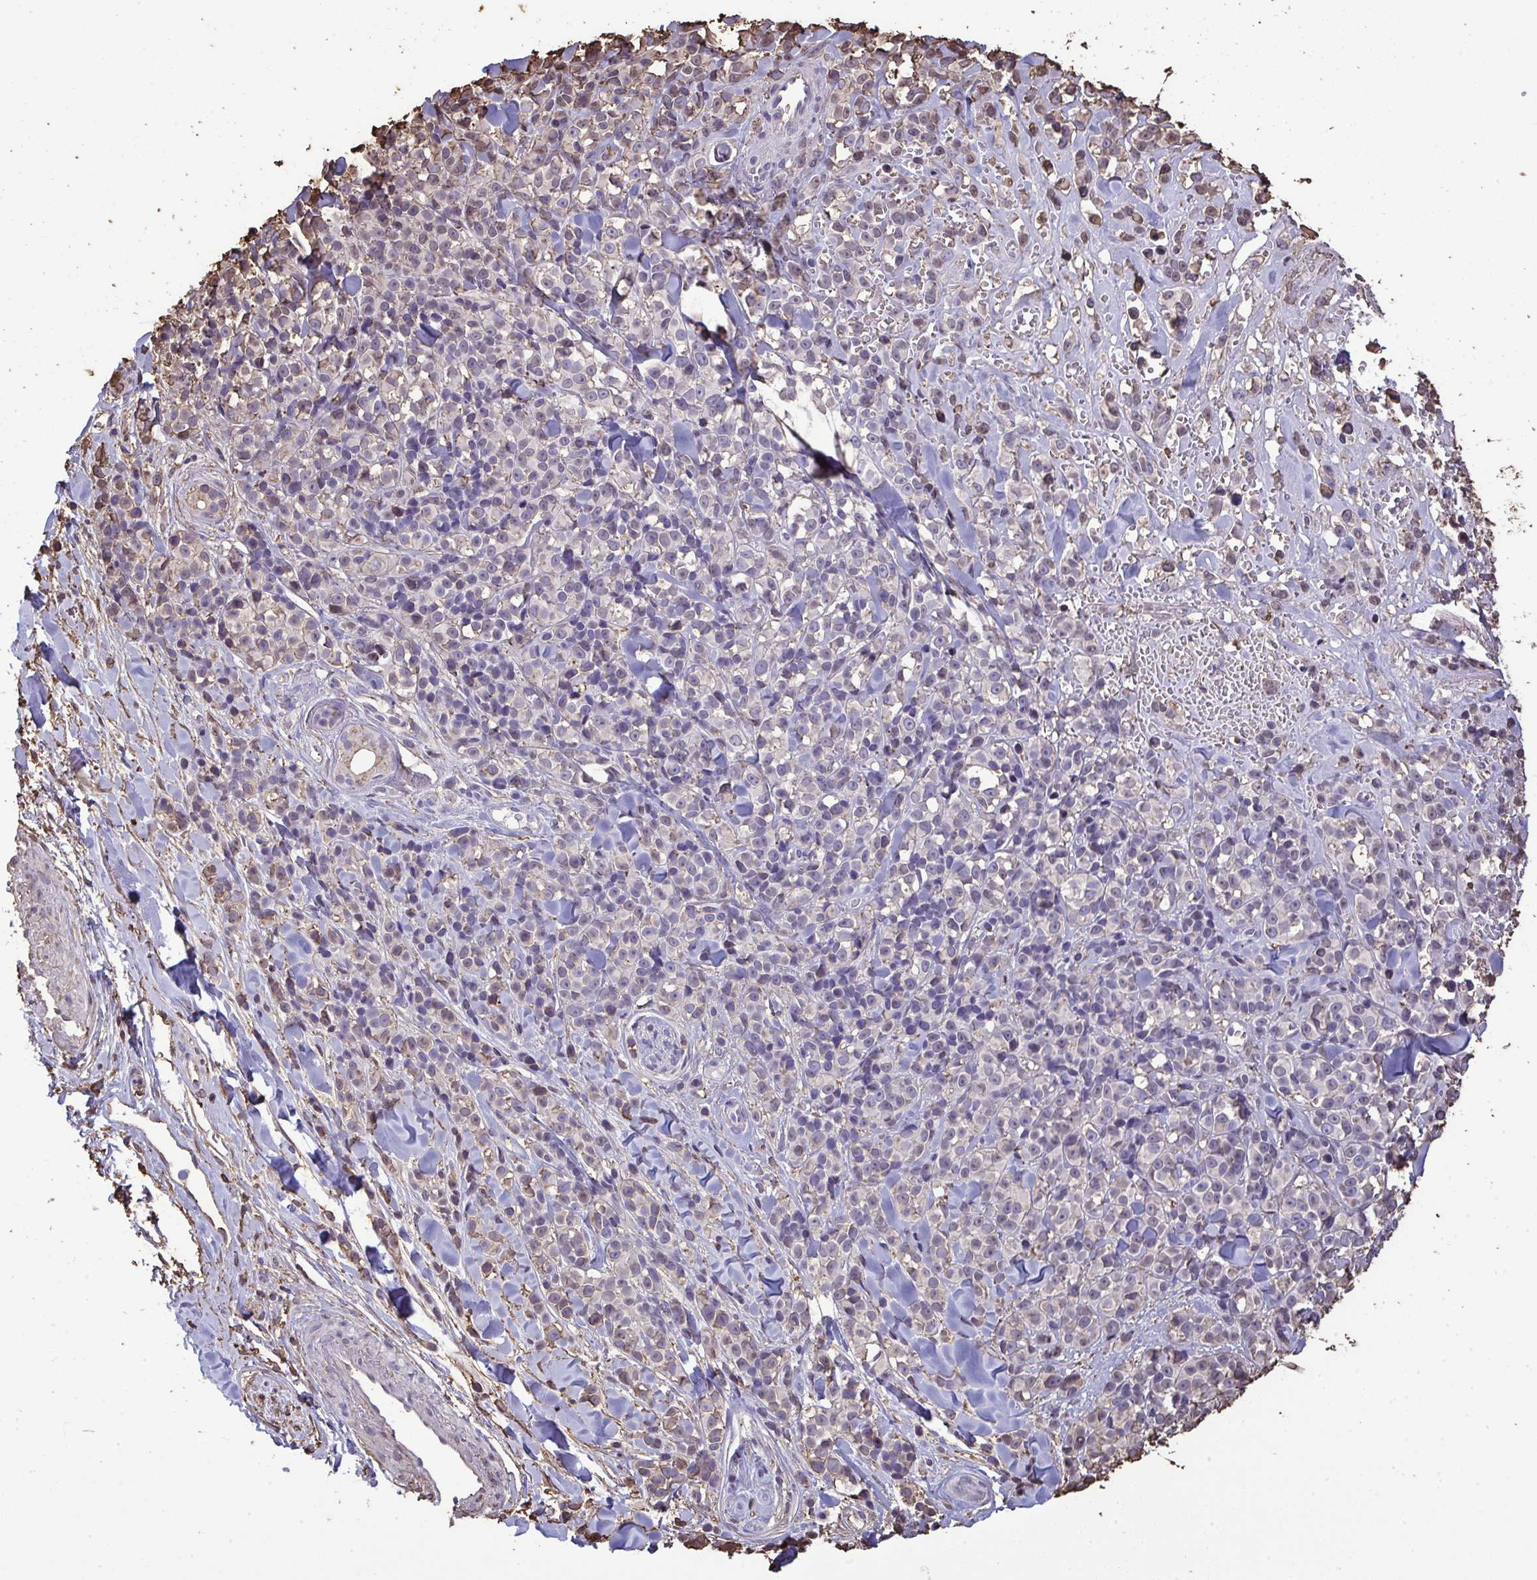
{"staining": {"intensity": "negative", "quantity": "none", "location": "none"}, "tissue": "melanoma", "cell_type": "Tumor cells", "image_type": "cancer", "snomed": [{"axis": "morphology", "description": "Malignant melanoma, NOS"}, {"axis": "topography", "description": "Skin"}], "caption": "This is a histopathology image of IHC staining of malignant melanoma, which shows no positivity in tumor cells.", "gene": "ANXA5", "patient": {"sex": "male", "age": 85}}